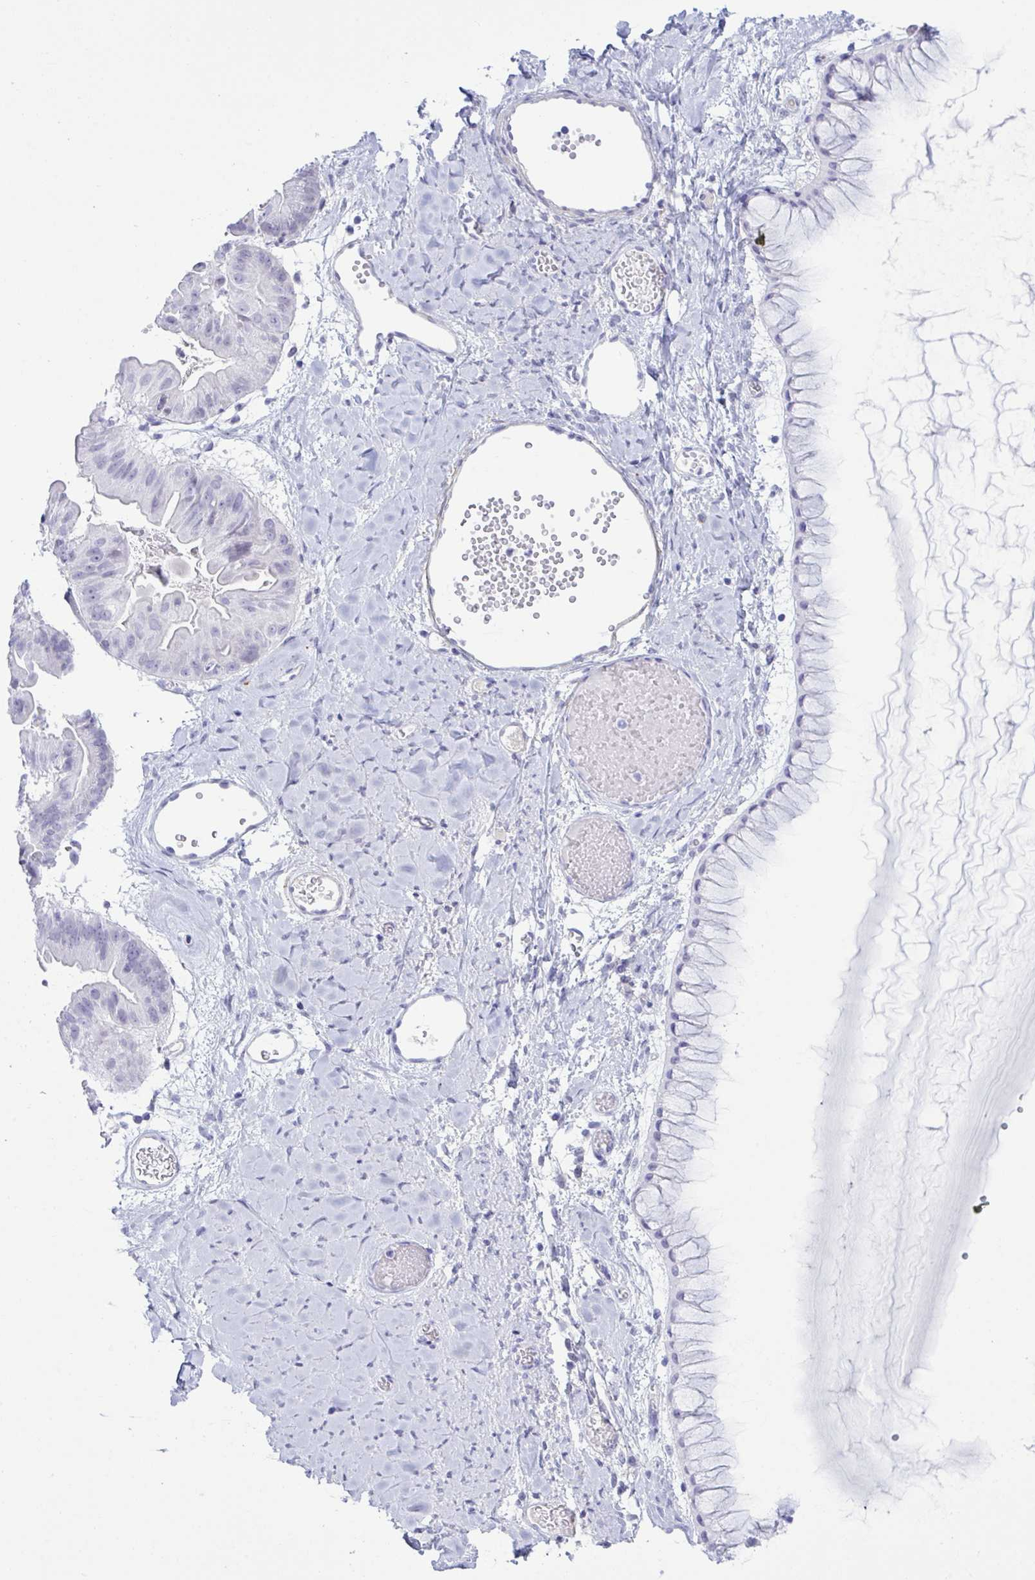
{"staining": {"intensity": "negative", "quantity": "none", "location": "none"}, "tissue": "ovarian cancer", "cell_type": "Tumor cells", "image_type": "cancer", "snomed": [{"axis": "morphology", "description": "Cystadenocarcinoma, mucinous, NOS"}, {"axis": "topography", "description": "Ovary"}], "caption": "The IHC micrograph has no significant staining in tumor cells of mucinous cystadenocarcinoma (ovarian) tissue.", "gene": "ELN", "patient": {"sex": "female", "age": 61}}